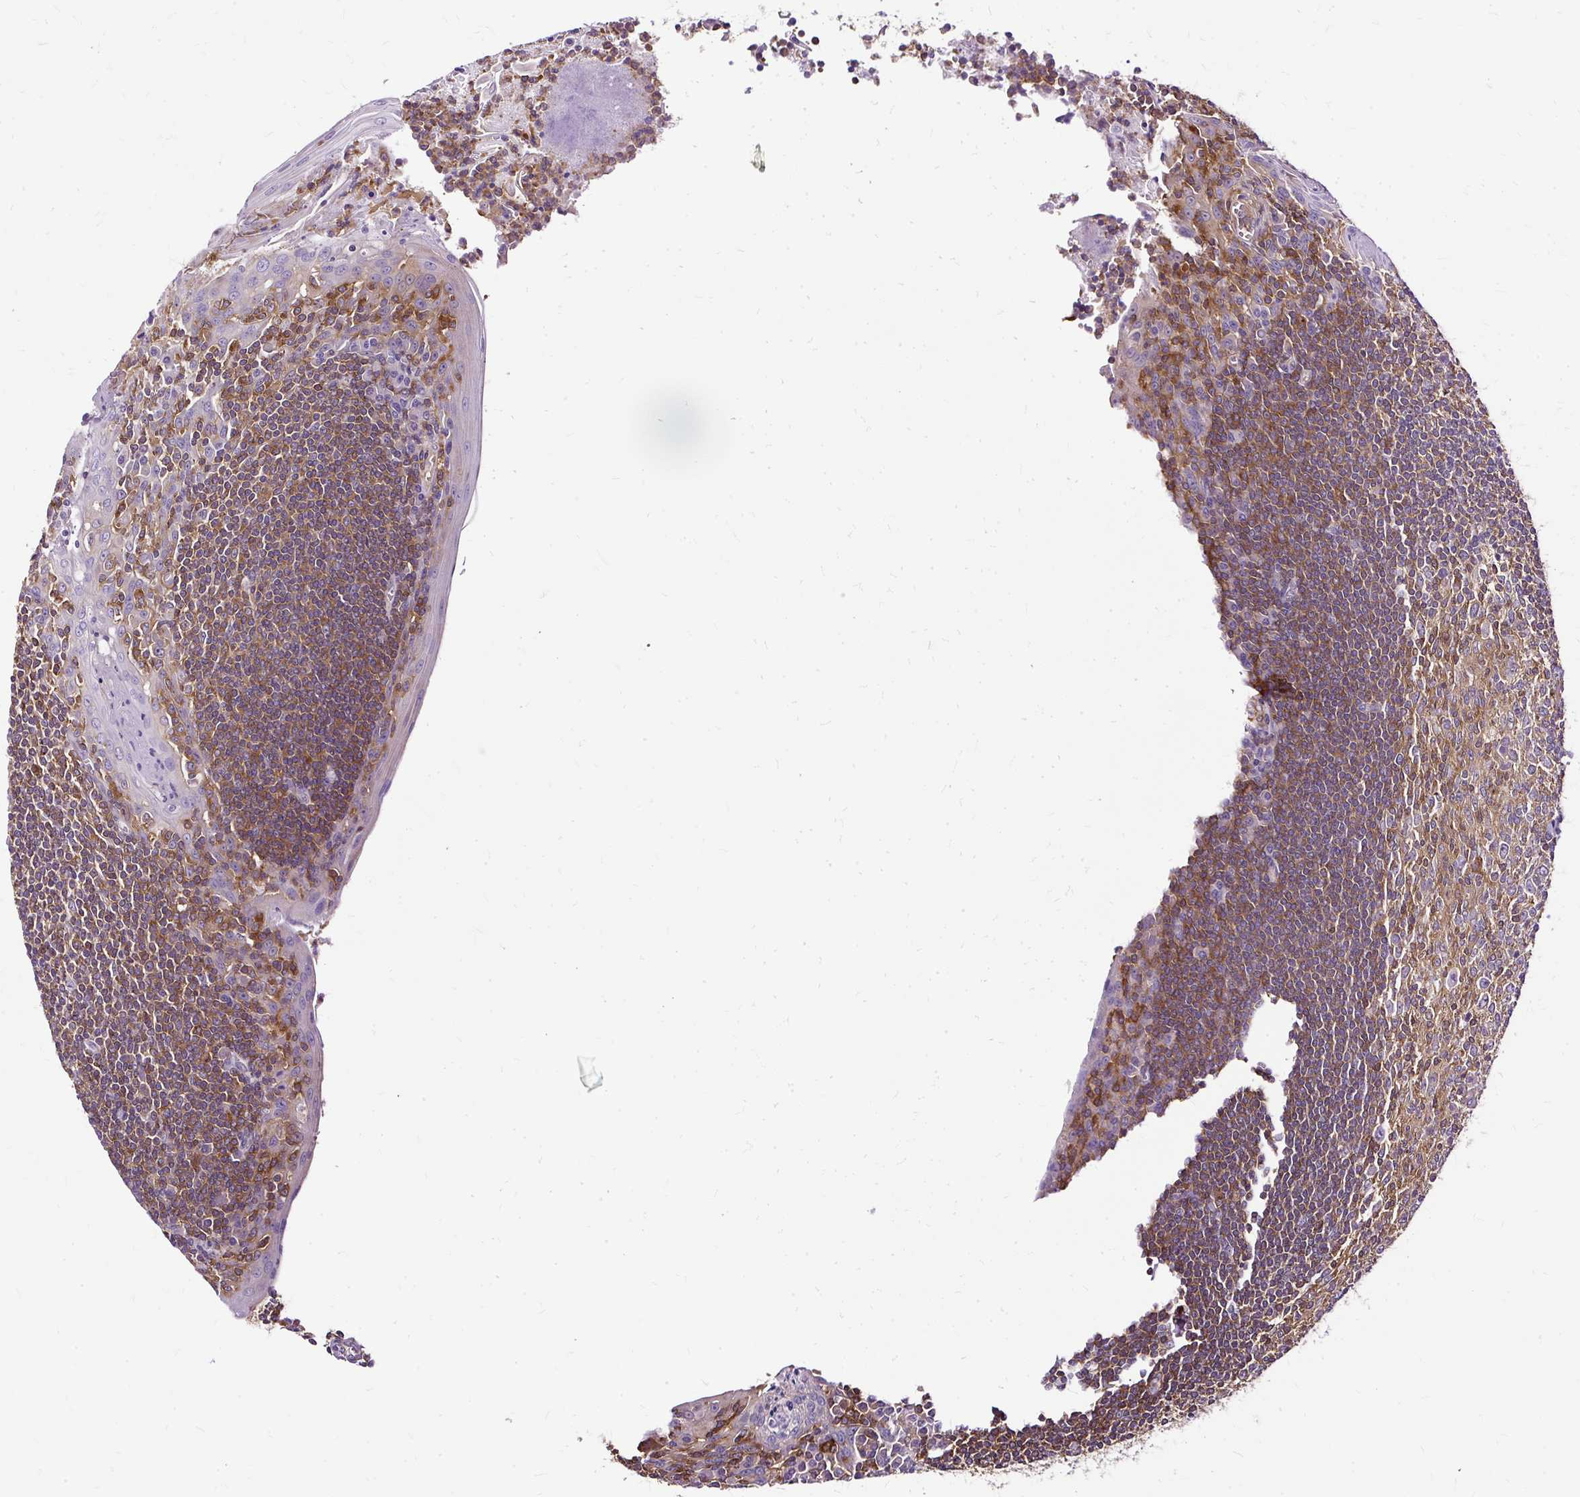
{"staining": {"intensity": "moderate", "quantity": ">75%", "location": "cytoplasmic/membranous"}, "tissue": "tonsil", "cell_type": "Germinal center cells", "image_type": "normal", "snomed": [{"axis": "morphology", "description": "Normal tissue, NOS"}, {"axis": "topography", "description": "Tonsil"}], "caption": "Protein expression analysis of benign tonsil displays moderate cytoplasmic/membranous staining in about >75% of germinal center cells. (Stains: DAB in brown, nuclei in blue, Microscopy: brightfield microscopy at high magnification).", "gene": "TWF2", "patient": {"sex": "male", "age": 27}}